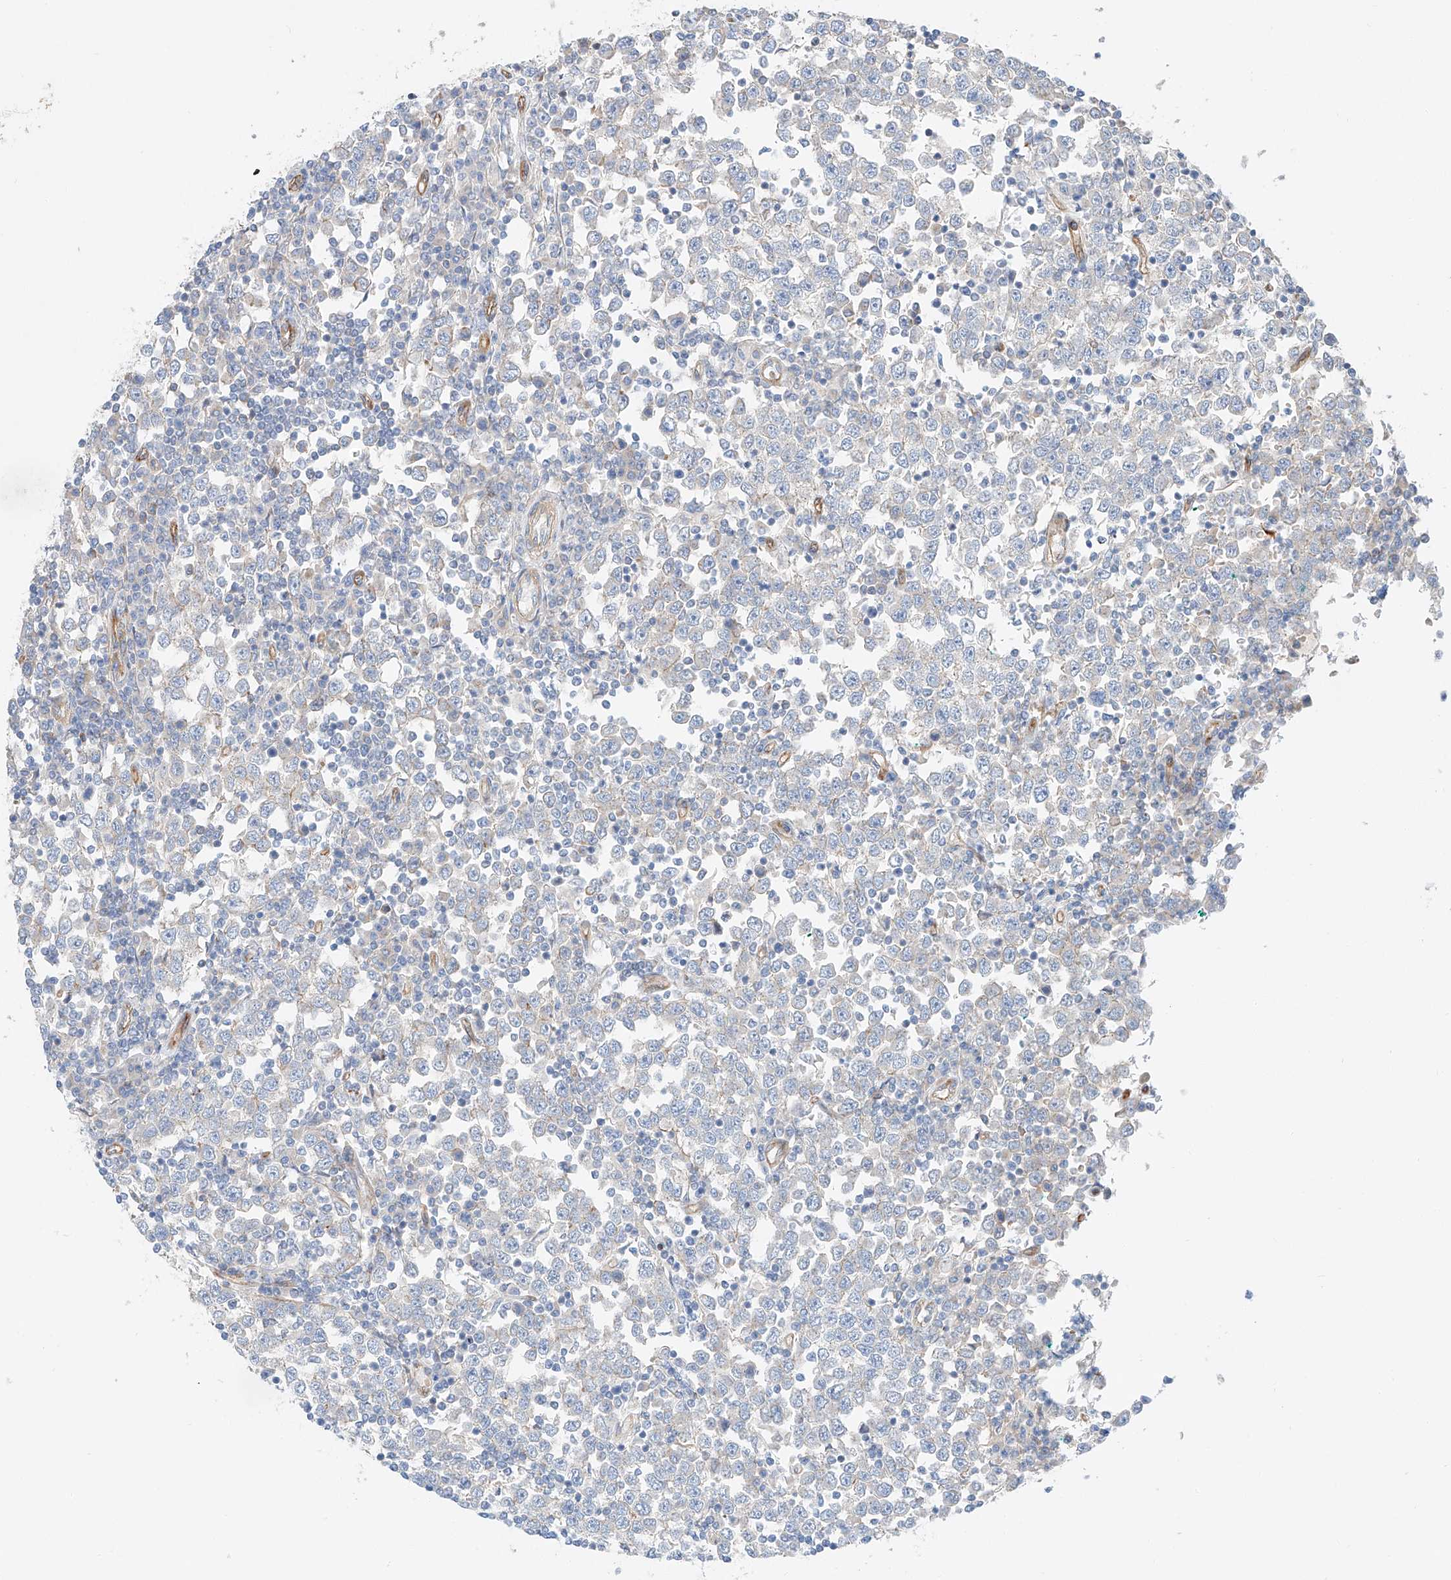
{"staining": {"intensity": "negative", "quantity": "none", "location": "none"}, "tissue": "testis cancer", "cell_type": "Tumor cells", "image_type": "cancer", "snomed": [{"axis": "morphology", "description": "Seminoma, NOS"}, {"axis": "topography", "description": "Testis"}], "caption": "Tumor cells show no significant positivity in testis seminoma.", "gene": "MINDY4", "patient": {"sex": "male", "age": 65}}